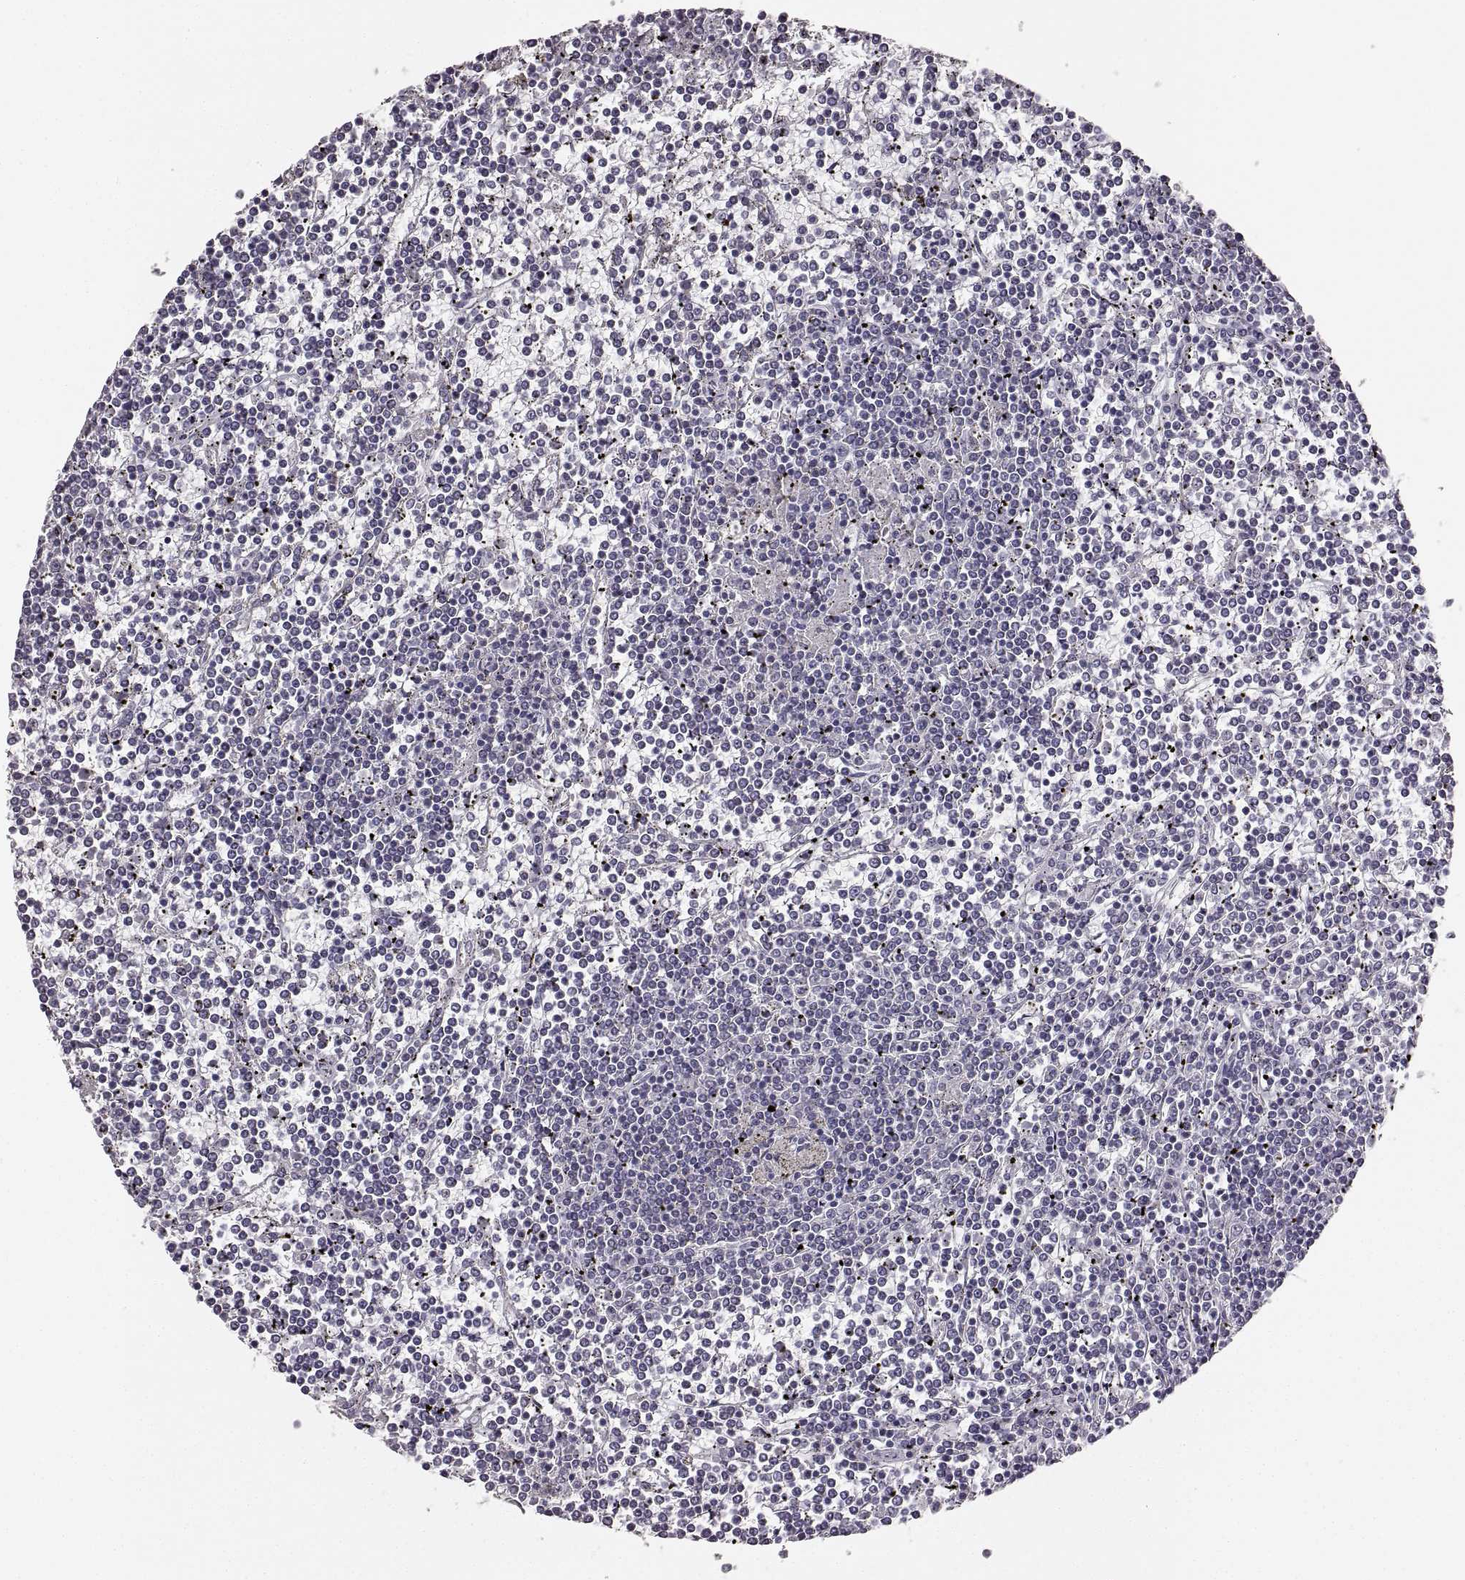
{"staining": {"intensity": "negative", "quantity": "none", "location": "none"}, "tissue": "lymphoma", "cell_type": "Tumor cells", "image_type": "cancer", "snomed": [{"axis": "morphology", "description": "Malignant lymphoma, non-Hodgkin's type, Low grade"}, {"axis": "topography", "description": "Spleen"}], "caption": "Immunohistochemistry image of neoplastic tissue: human lymphoma stained with DAB demonstrates no significant protein staining in tumor cells.", "gene": "RDH13", "patient": {"sex": "female", "age": 19}}